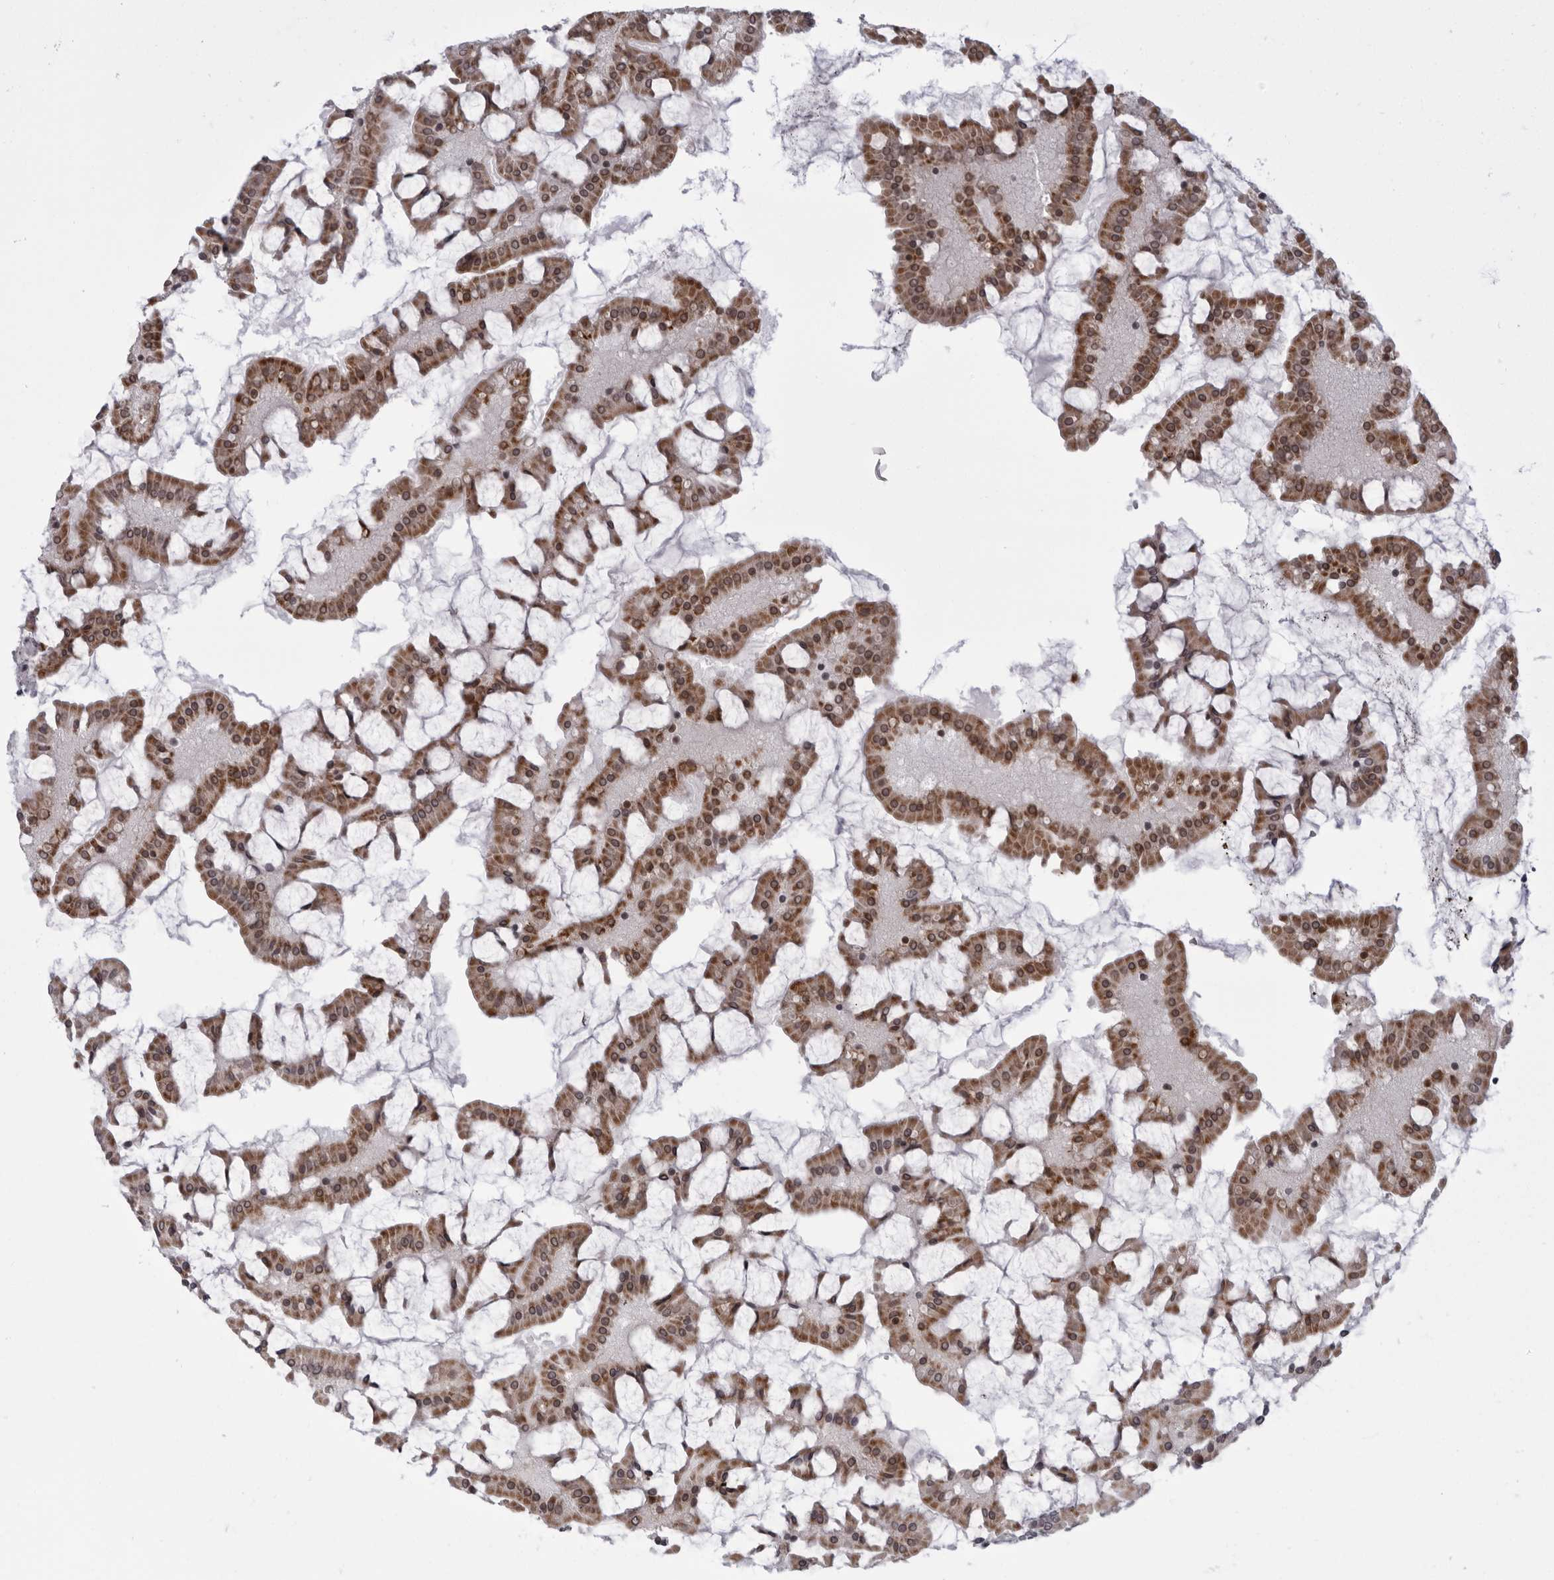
{"staining": {"intensity": "moderate", "quantity": ">75%", "location": "cytoplasmic/membranous,nuclear"}, "tissue": "small intestine", "cell_type": "Glandular cells", "image_type": "normal", "snomed": [{"axis": "morphology", "description": "Normal tissue, NOS"}, {"axis": "topography", "description": "Small intestine"}], "caption": "Human small intestine stained for a protein (brown) displays moderate cytoplasmic/membranous,nuclear positive expression in approximately >75% of glandular cells.", "gene": "MAPK12", "patient": {"sex": "male", "age": 41}}